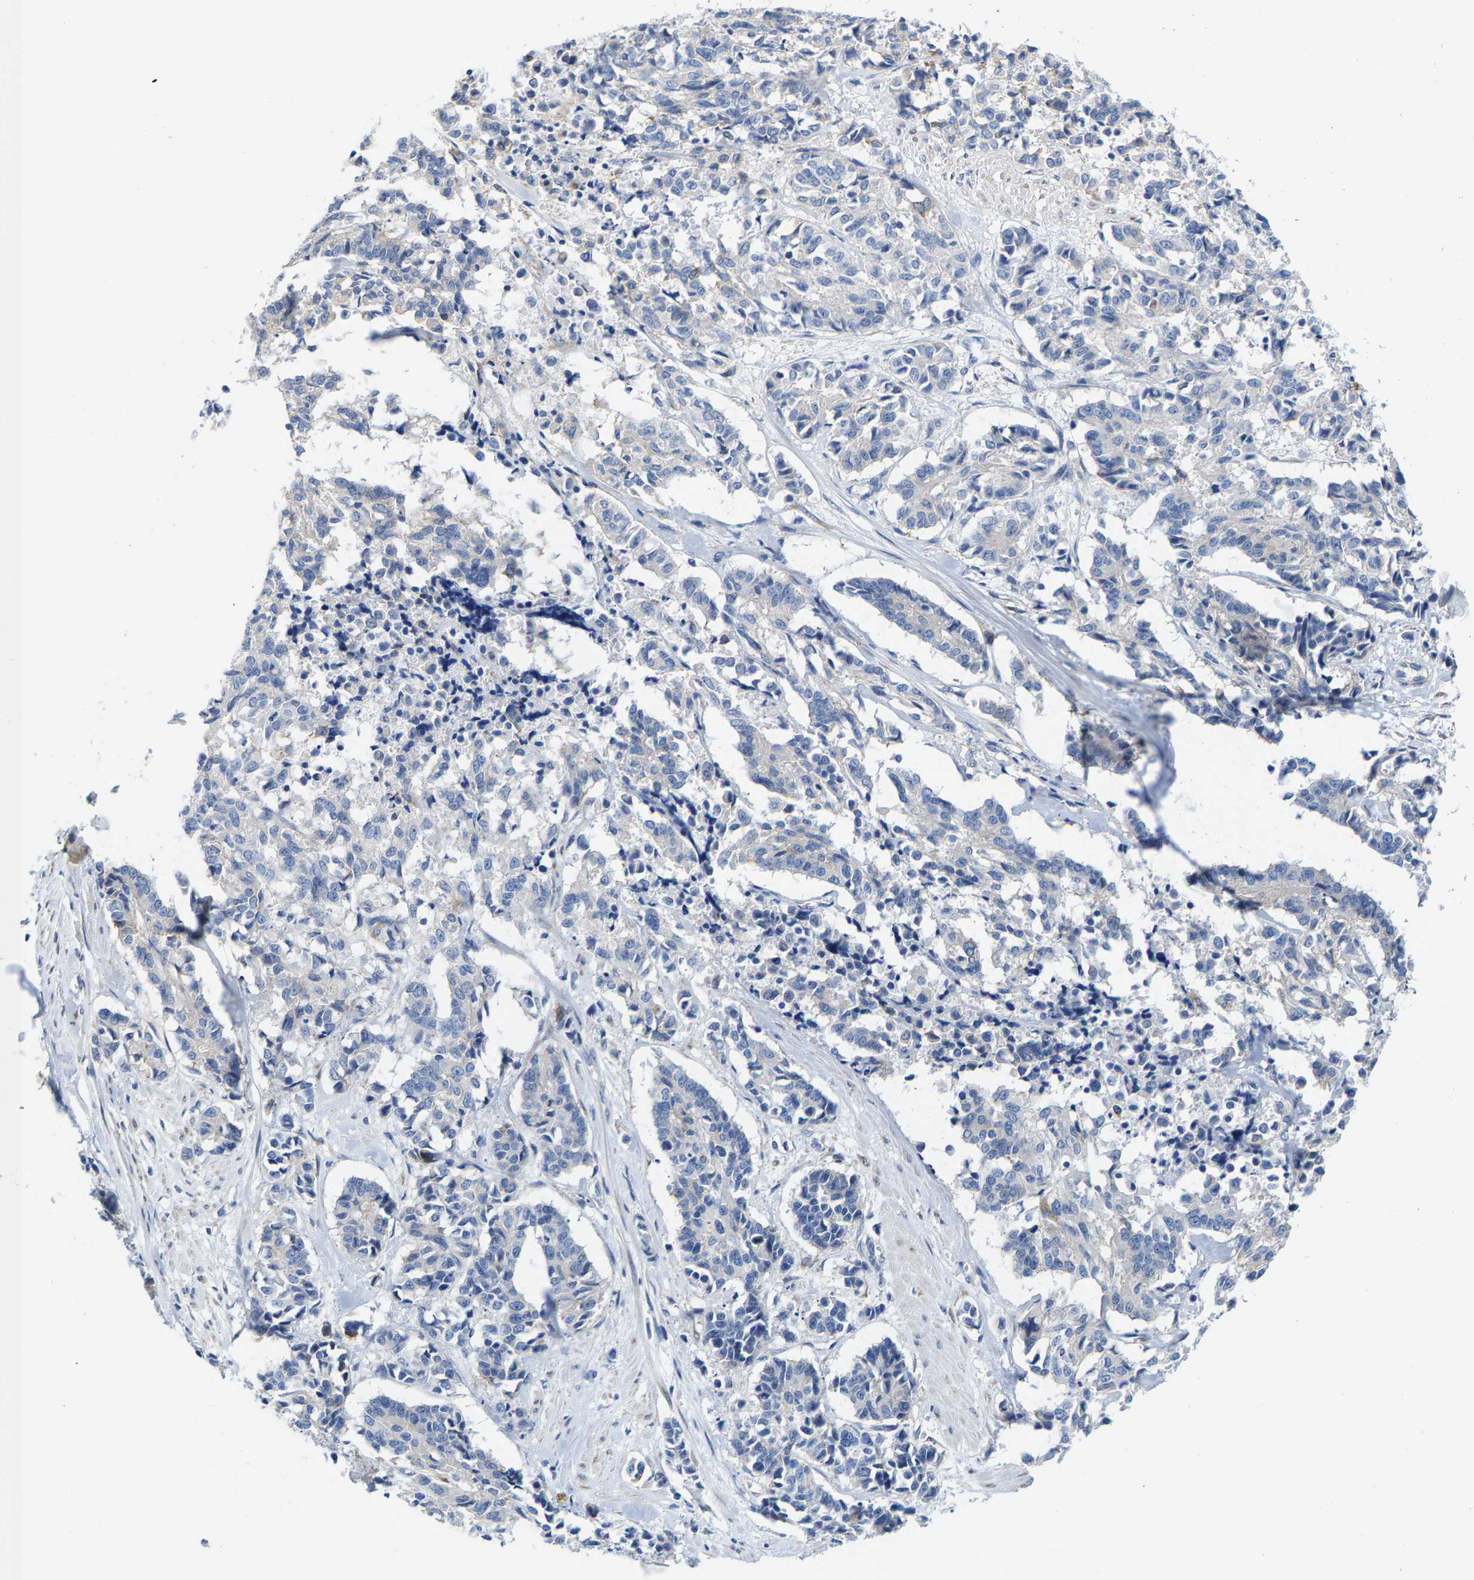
{"staining": {"intensity": "negative", "quantity": "none", "location": "none"}, "tissue": "cervical cancer", "cell_type": "Tumor cells", "image_type": "cancer", "snomed": [{"axis": "morphology", "description": "Squamous cell carcinoma, NOS"}, {"axis": "topography", "description": "Cervix"}], "caption": "Human cervical squamous cell carcinoma stained for a protein using immunohistochemistry demonstrates no expression in tumor cells.", "gene": "DSCAM", "patient": {"sex": "female", "age": 35}}